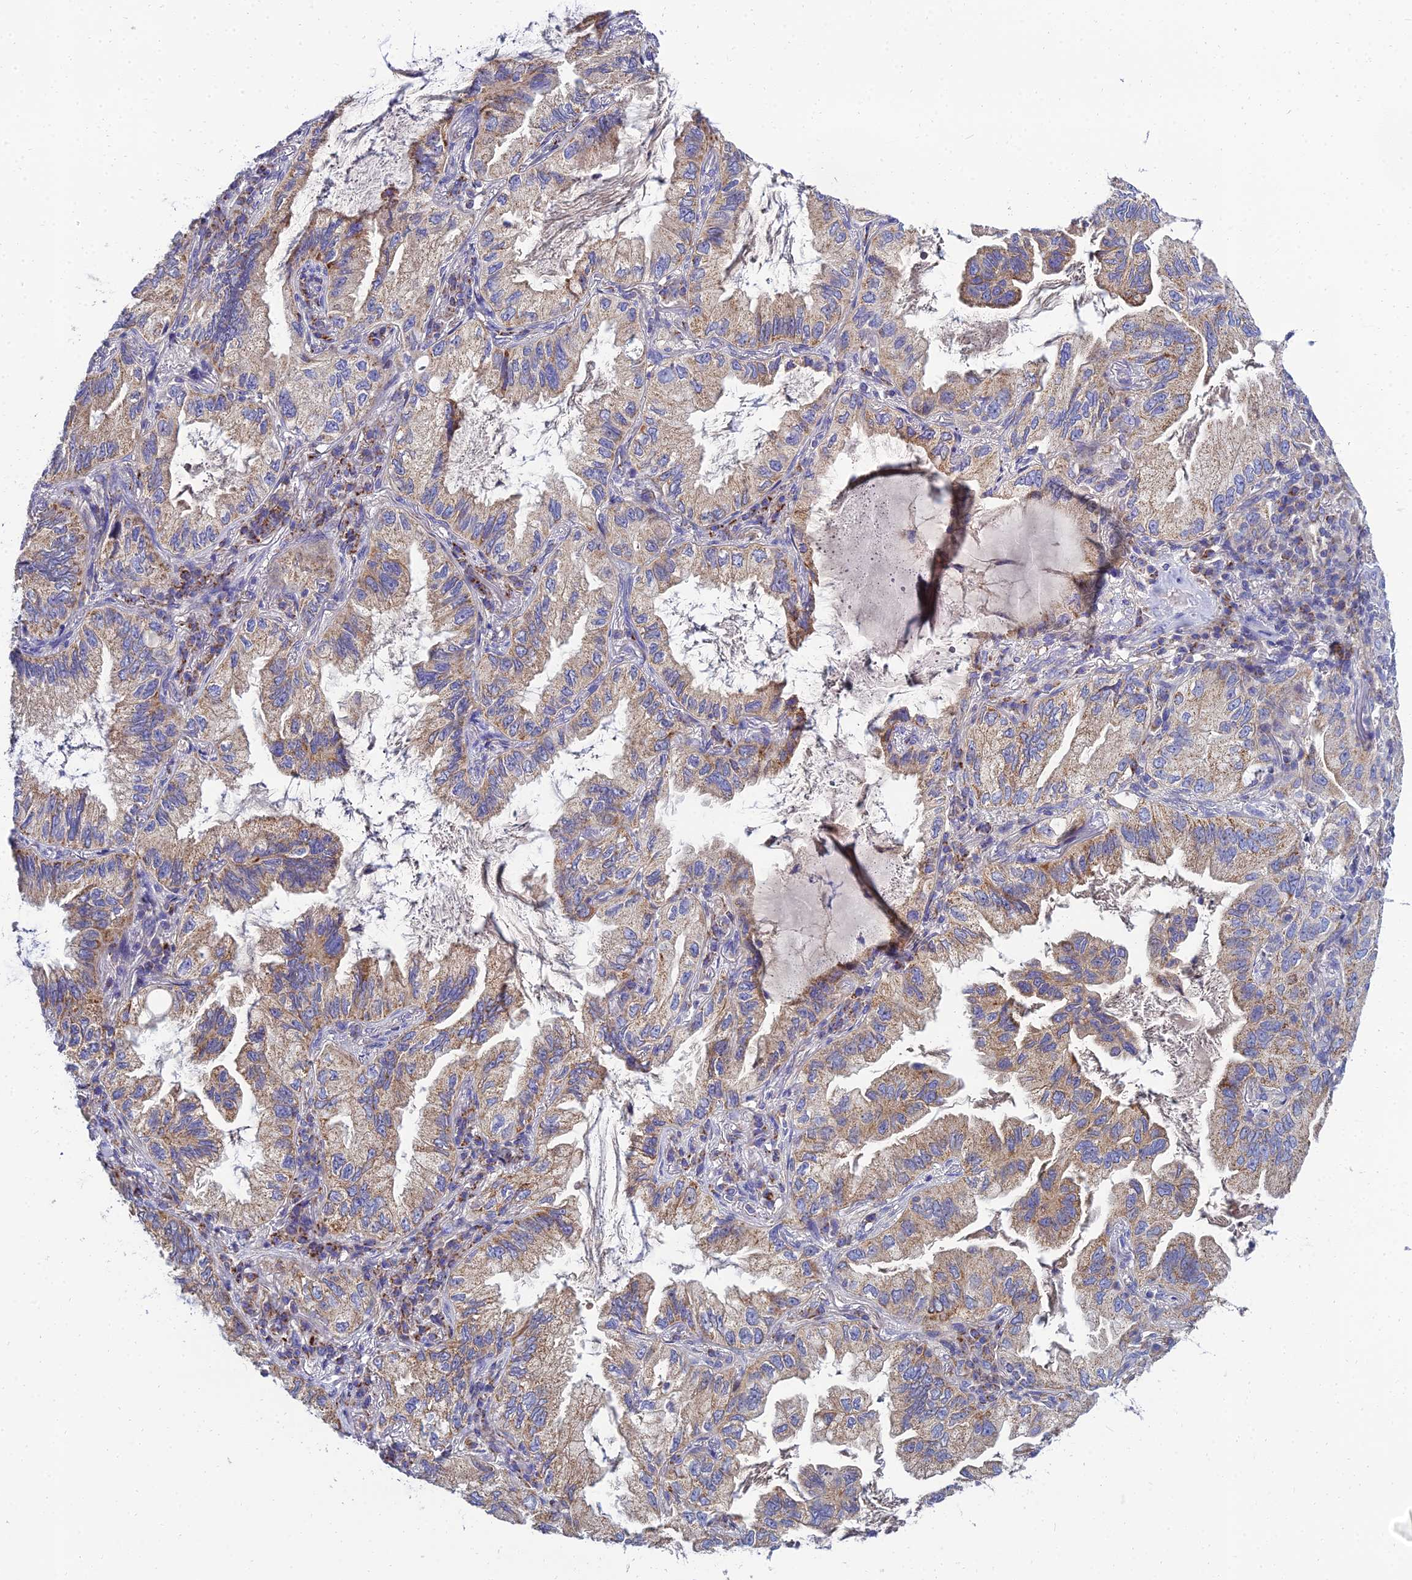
{"staining": {"intensity": "moderate", "quantity": "25%-75%", "location": "cytoplasmic/membranous"}, "tissue": "lung cancer", "cell_type": "Tumor cells", "image_type": "cancer", "snomed": [{"axis": "morphology", "description": "Adenocarcinoma, NOS"}, {"axis": "topography", "description": "Lung"}], "caption": "The photomicrograph reveals staining of lung cancer, revealing moderate cytoplasmic/membranous protein expression (brown color) within tumor cells.", "gene": "NPY", "patient": {"sex": "female", "age": 69}}